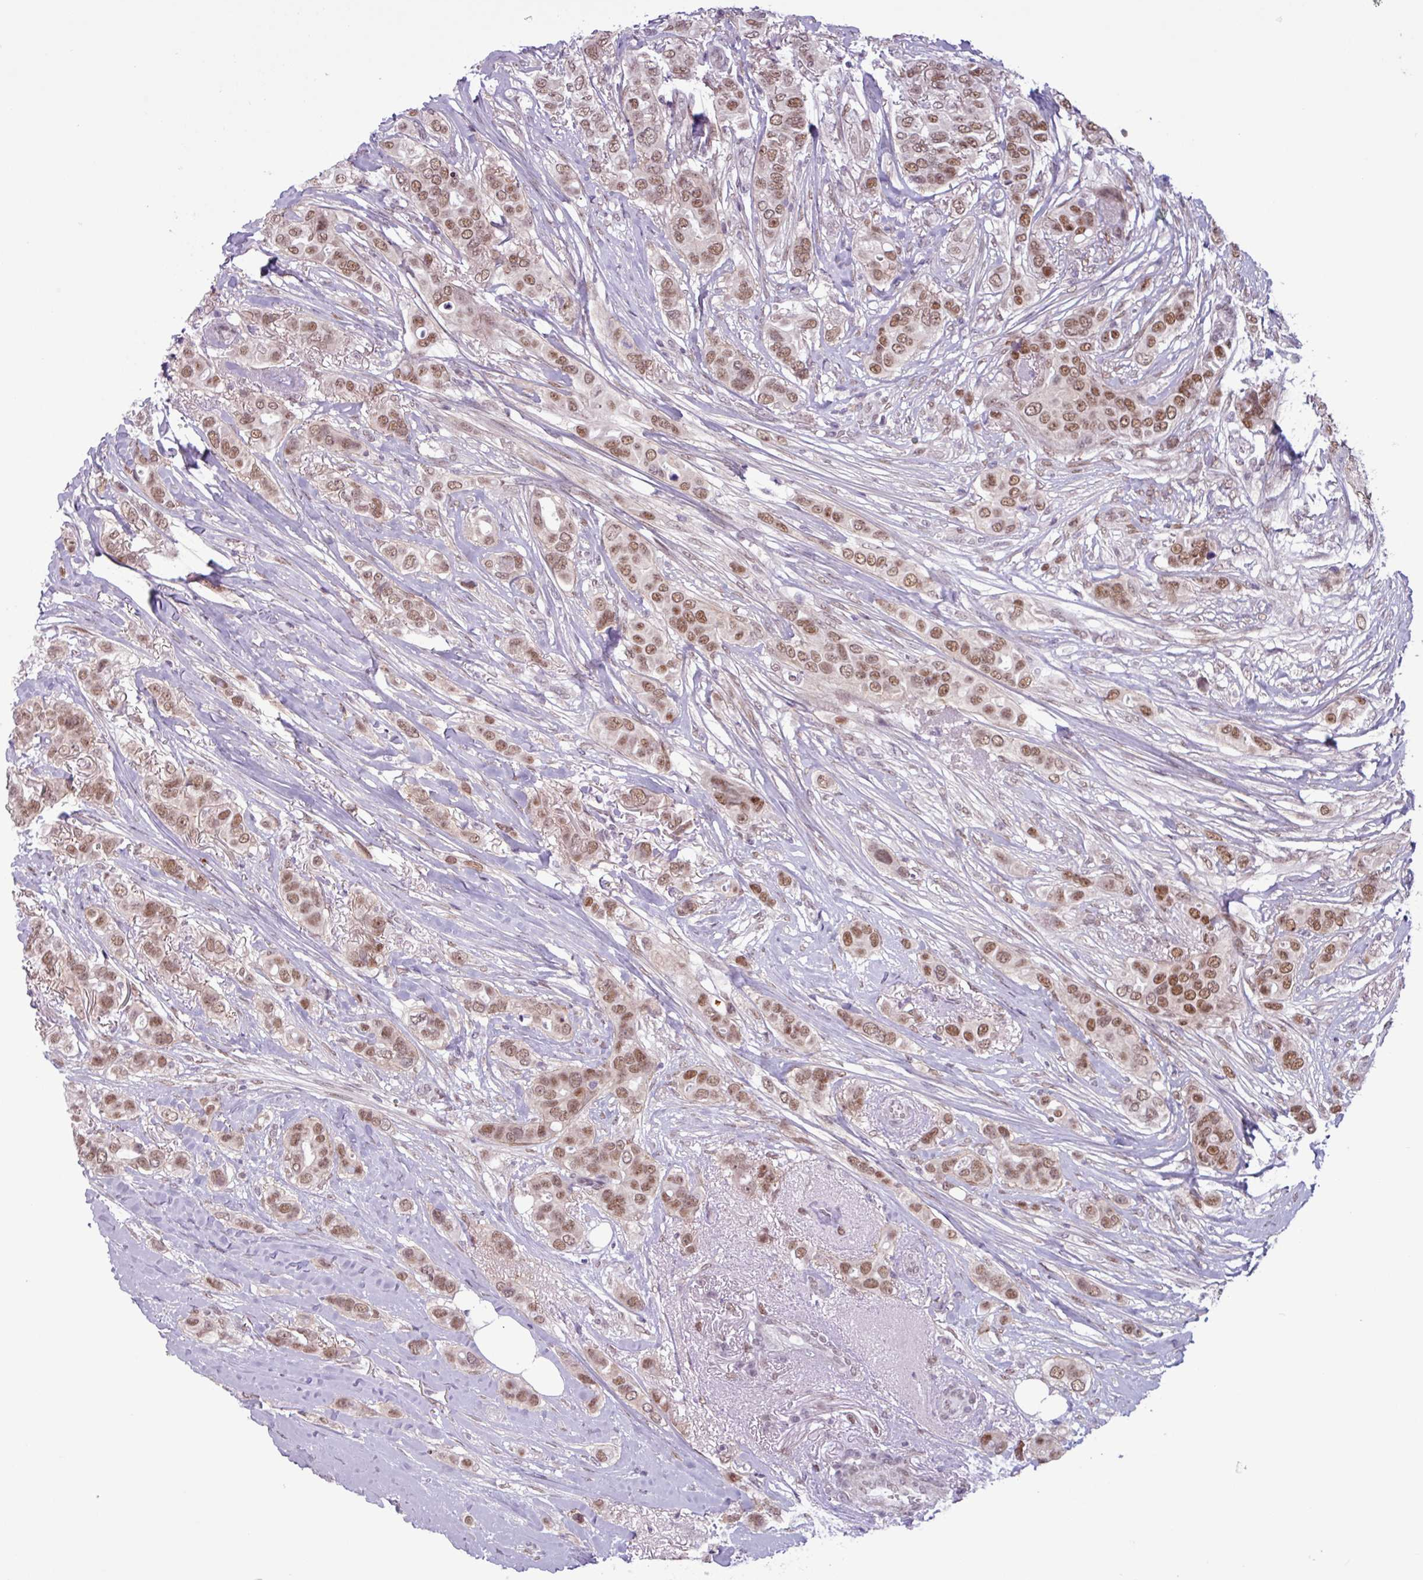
{"staining": {"intensity": "moderate", "quantity": ">75%", "location": "nuclear"}, "tissue": "breast cancer", "cell_type": "Tumor cells", "image_type": "cancer", "snomed": [{"axis": "morphology", "description": "Lobular carcinoma"}, {"axis": "topography", "description": "Breast"}], "caption": "Immunohistochemical staining of human breast cancer (lobular carcinoma) shows medium levels of moderate nuclear positivity in approximately >75% of tumor cells.", "gene": "NOTCH2", "patient": {"sex": "female", "age": 51}}